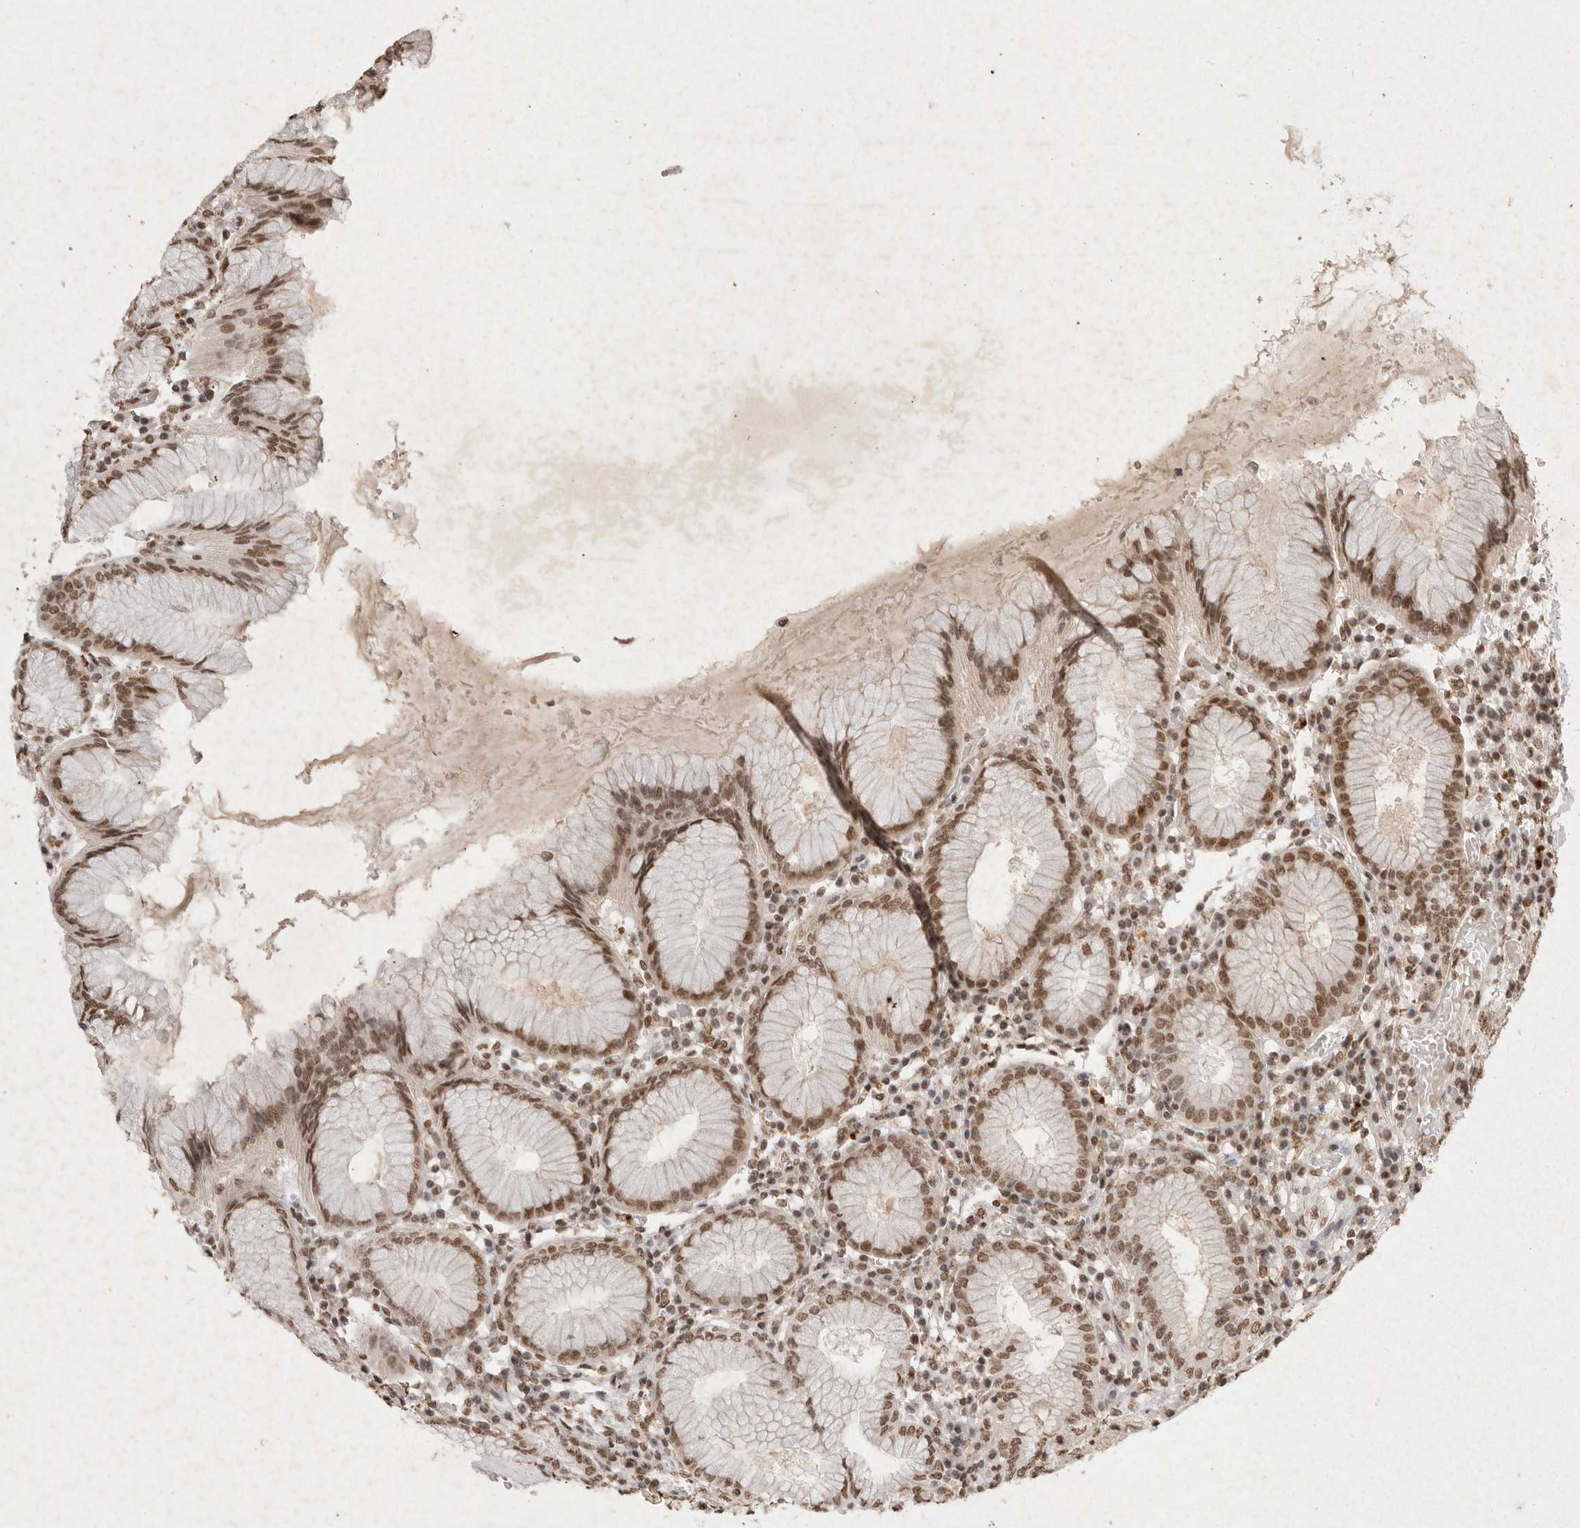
{"staining": {"intensity": "moderate", "quantity": ">75%", "location": "nuclear"}, "tissue": "stomach", "cell_type": "Glandular cells", "image_type": "normal", "snomed": [{"axis": "morphology", "description": "Normal tissue, NOS"}, {"axis": "topography", "description": "Stomach"}, {"axis": "topography", "description": "Stomach, lower"}], "caption": "Immunohistochemical staining of unremarkable human stomach shows medium levels of moderate nuclear staining in approximately >75% of glandular cells. (brown staining indicates protein expression, while blue staining denotes nuclei).", "gene": "NKX3", "patient": {"sex": "female", "age": 56}}